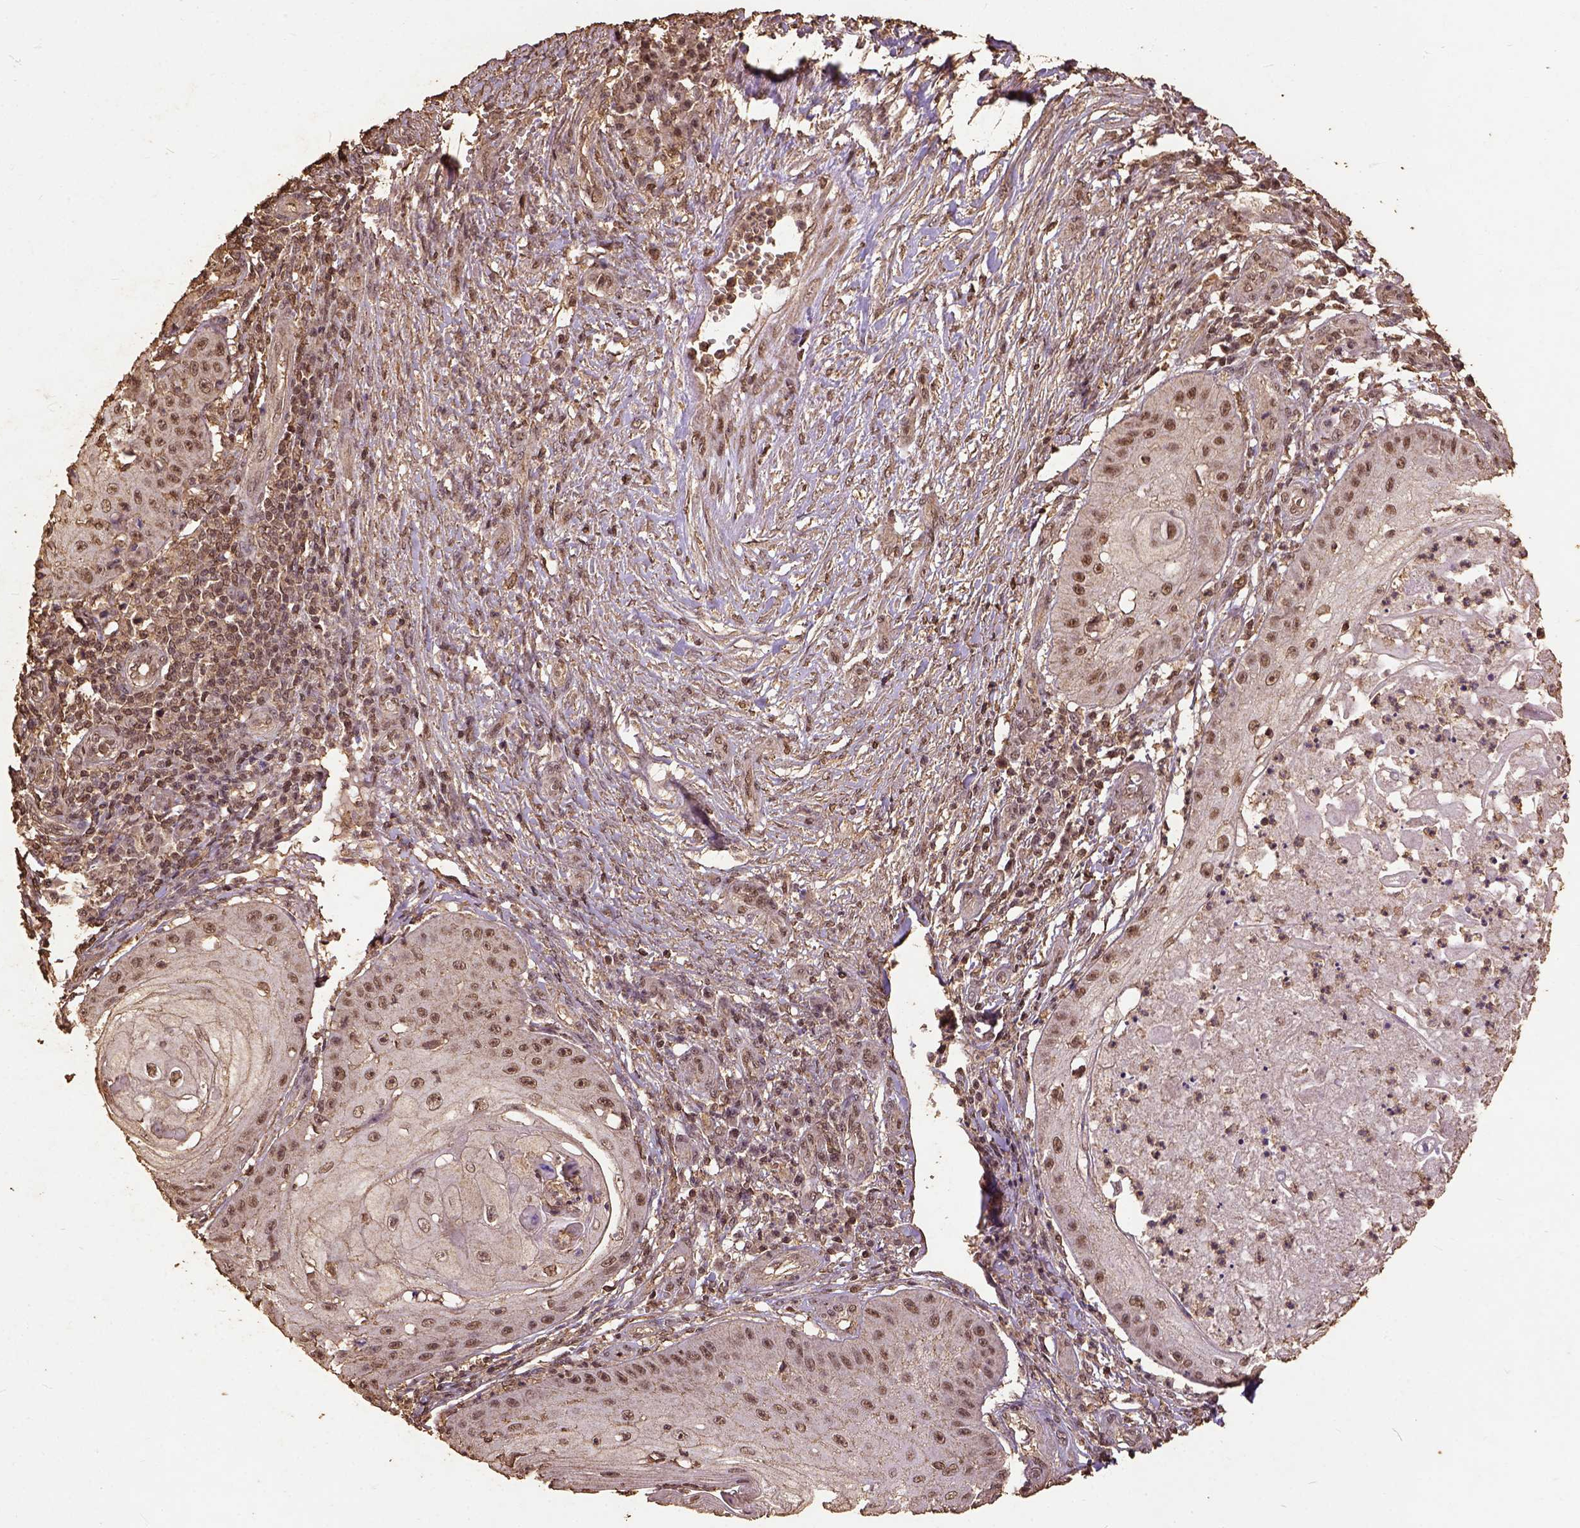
{"staining": {"intensity": "moderate", "quantity": ">75%", "location": "nuclear"}, "tissue": "skin cancer", "cell_type": "Tumor cells", "image_type": "cancer", "snomed": [{"axis": "morphology", "description": "Squamous cell carcinoma, NOS"}, {"axis": "topography", "description": "Skin"}], "caption": "Moderate nuclear protein positivity is present in approximately >75% of tumor cells in skin cancer. (Brightfield microscopy of DAB IHC at high magnification).", "gene": "NACC1", "patient": {"sex": "male", "age": 70}}